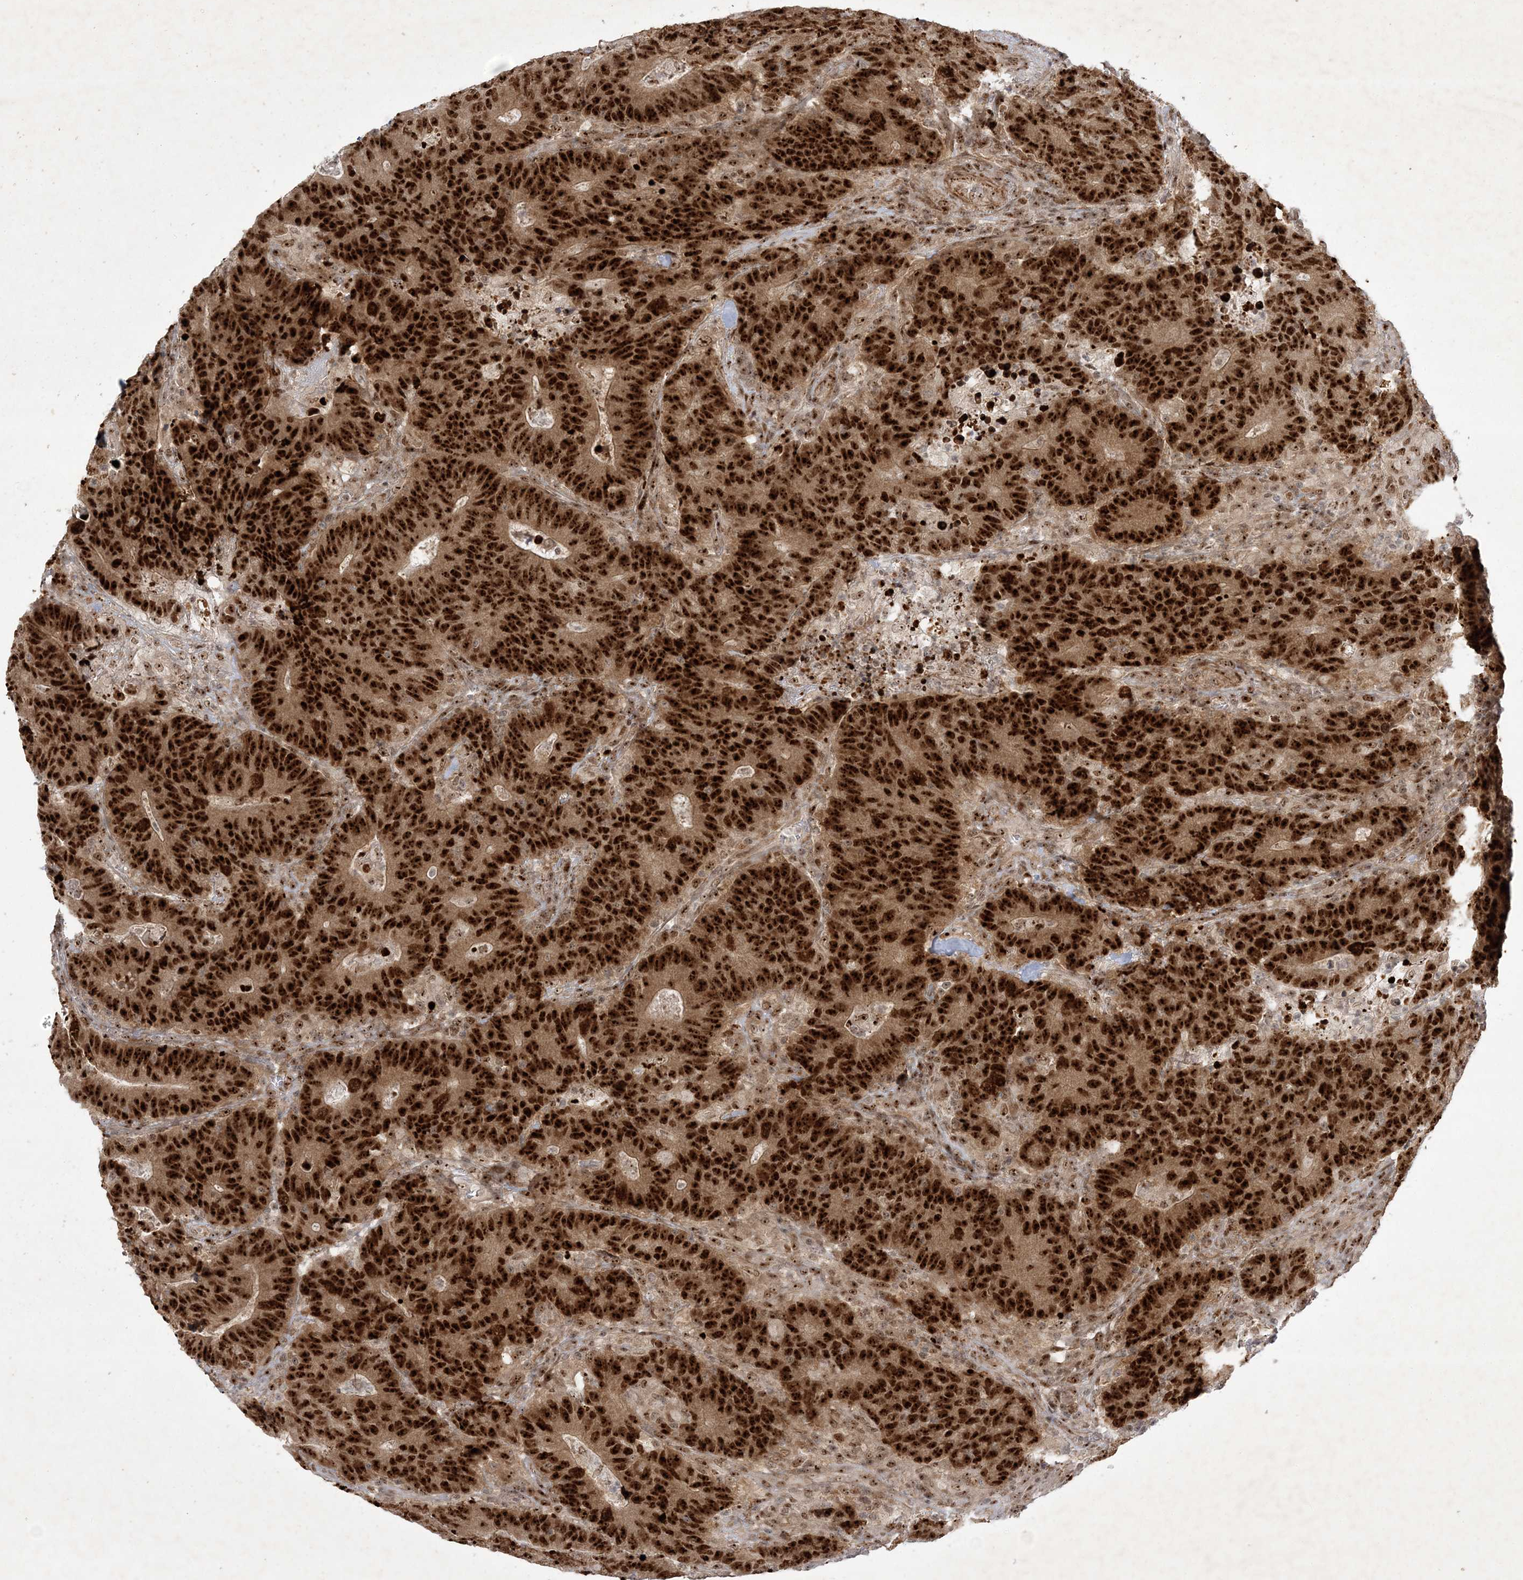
{"staining": {"intensity": "strong", "quantity": ">75%", "location": "cytoplasmic/membranous,nuclear"}, "tissue": "colorectal cancer", "cell_type": "Tumor cells", "image_type": "cancer", "snomed": [{"axis": "morphology", "description": "Normal tissue, NOS"}, {"axis": "morphology", "description": "Adenocarcinoma, NOS"}, {"axis": "topography", "description": "Colon"}], "caption": "Immunohistochemistry (IHC) histopathology image of human colorectal cancer stained for a protein (brown), which displays high levels of strong cytoplasmic/membranous and nuclear expression in approximately >75% of tumor cells.", "gene": "NPM3", "patient": {"sex": "female", "age": 75}}